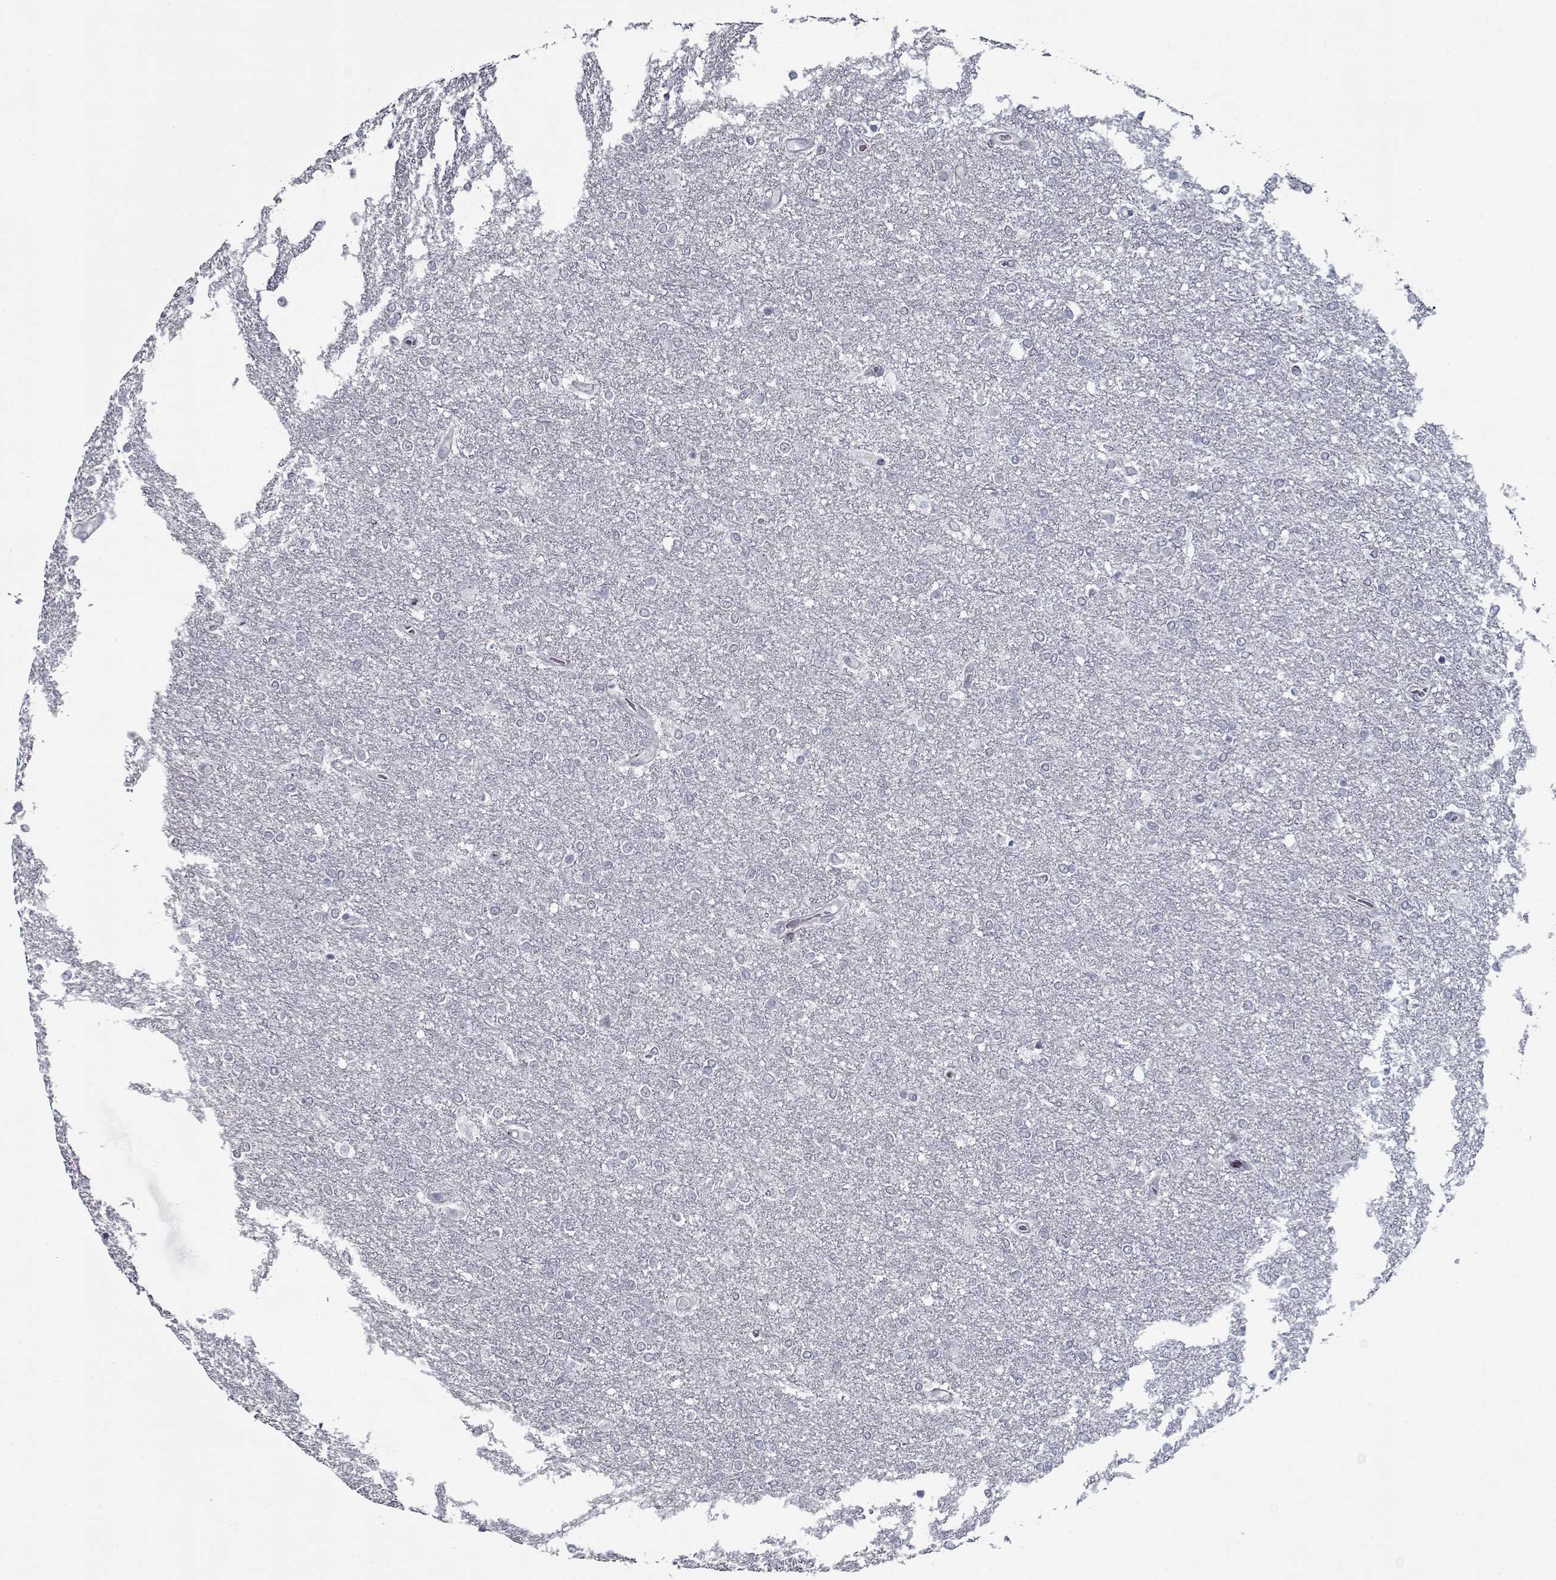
{"staining": {"intensity": "negative", "quantity": "none", "location": "none"}, "tissue": "glioma", "cell_type": "Tumor cells", "image_type": "cancer", "snomed": [{"axis": "morphology", "description": "Glioma, malignant, High grade"}, {"axis": "topography", "description": "Brain"}], "caption": "High magnification brightfield microscopy of glioma stained with DAB (brown) and counterstained with hematoxylin (blue): tumor cells show no significant staining.", "gene": "SEC16B", "patient": {"sex": "female", "age": 61}}